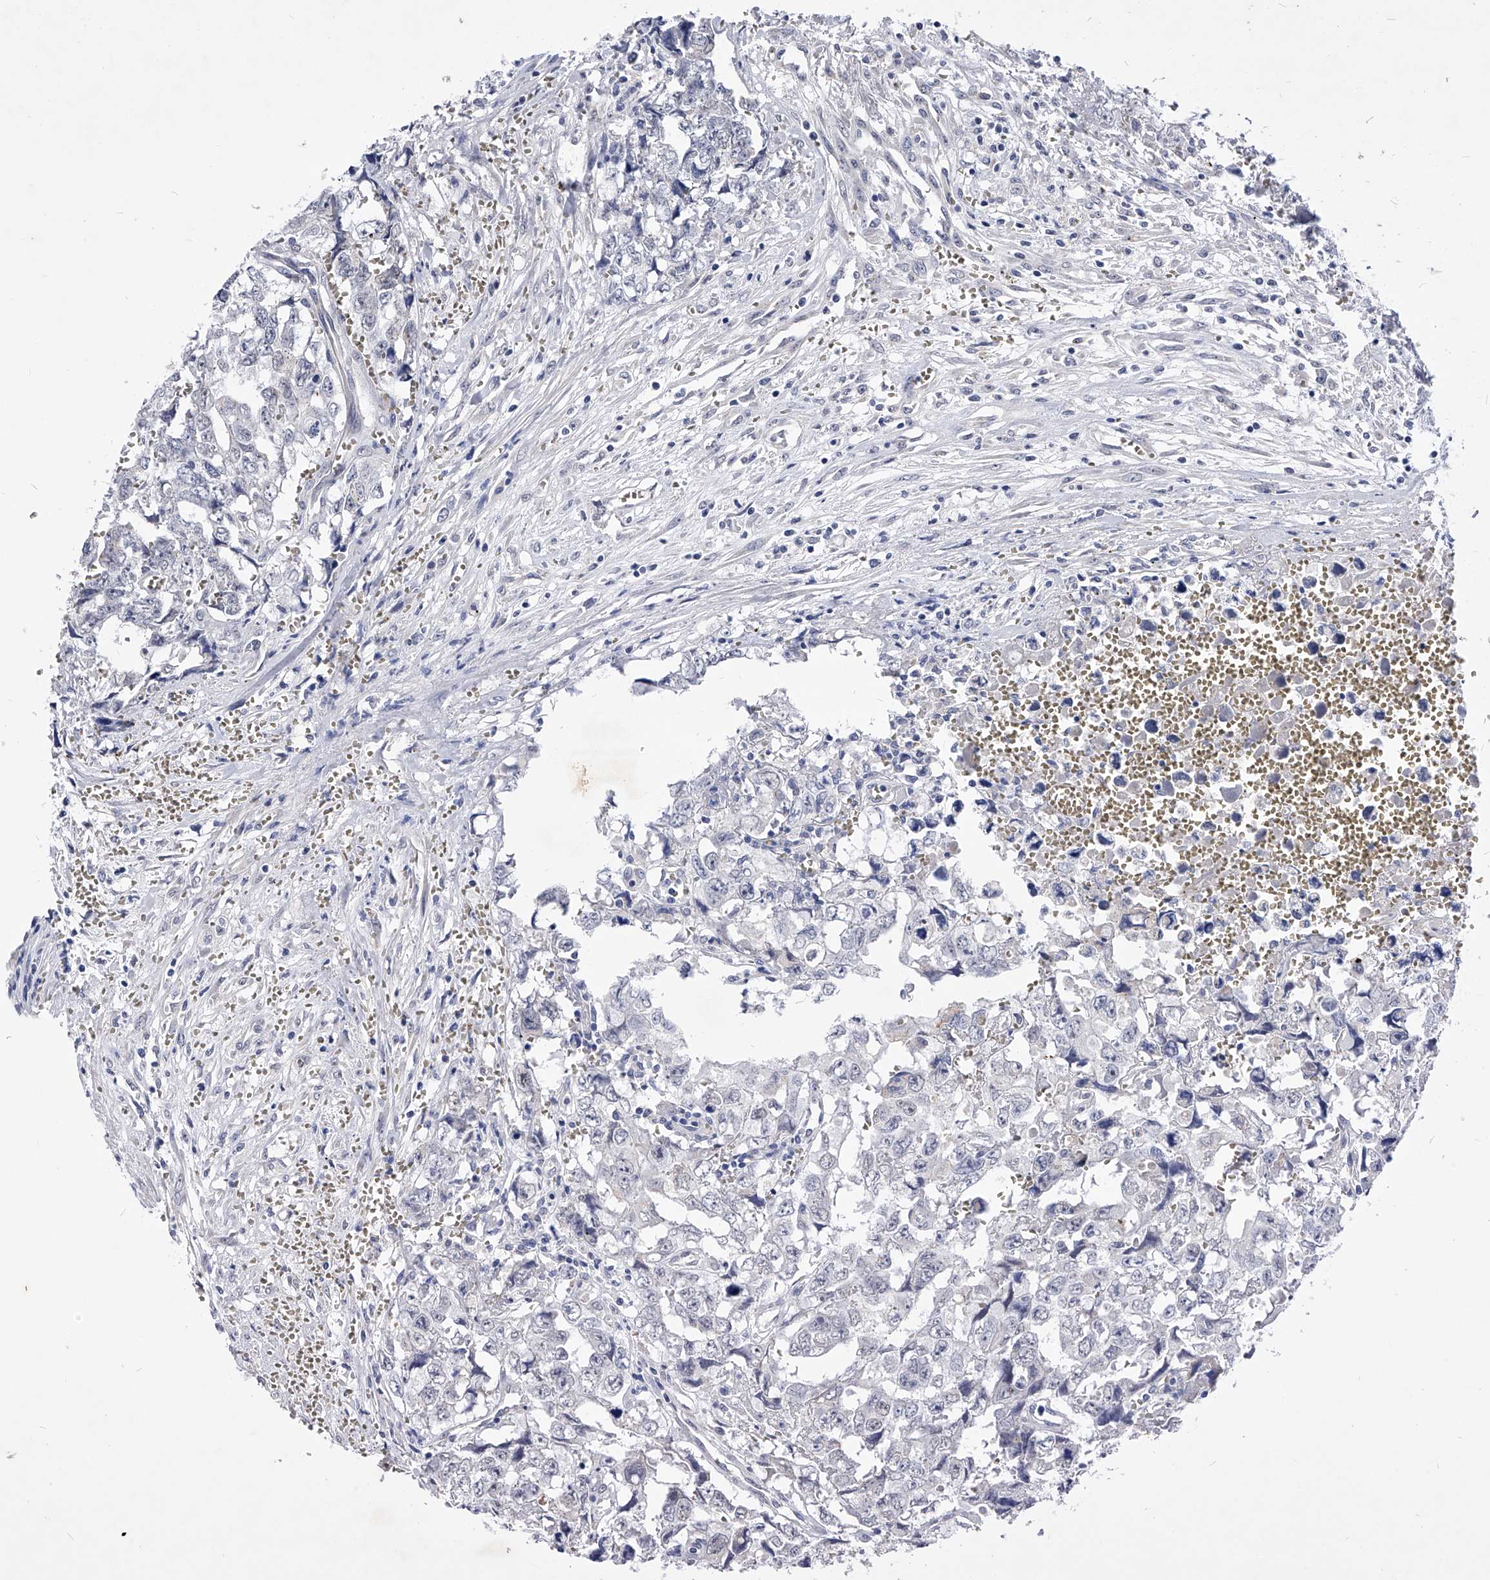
{"staining": {"intensity": "negative", "quantity": "none", "location": "none"}, "tissue": "testis cancer", "cell_type": "Tumor cells", "image_type": "cancer", "snomed": [{"axis": "morphology", "description": "Carcinoma, Embryonal, NOS"}, {"axis": "topography", "description": "Testis"}], "caption": "Immunohistochemical staining of human testis cancer (embryonal carcinoma) exhibits no significant expression in tumor cells. The staining is performed using DAB (3,3'-diaminobenzidine) brown chromogen with nuclei counter-stained in using hematoxylin.", "gene": "ZNF529", "patient": {"sex": "male", "age": 31}}